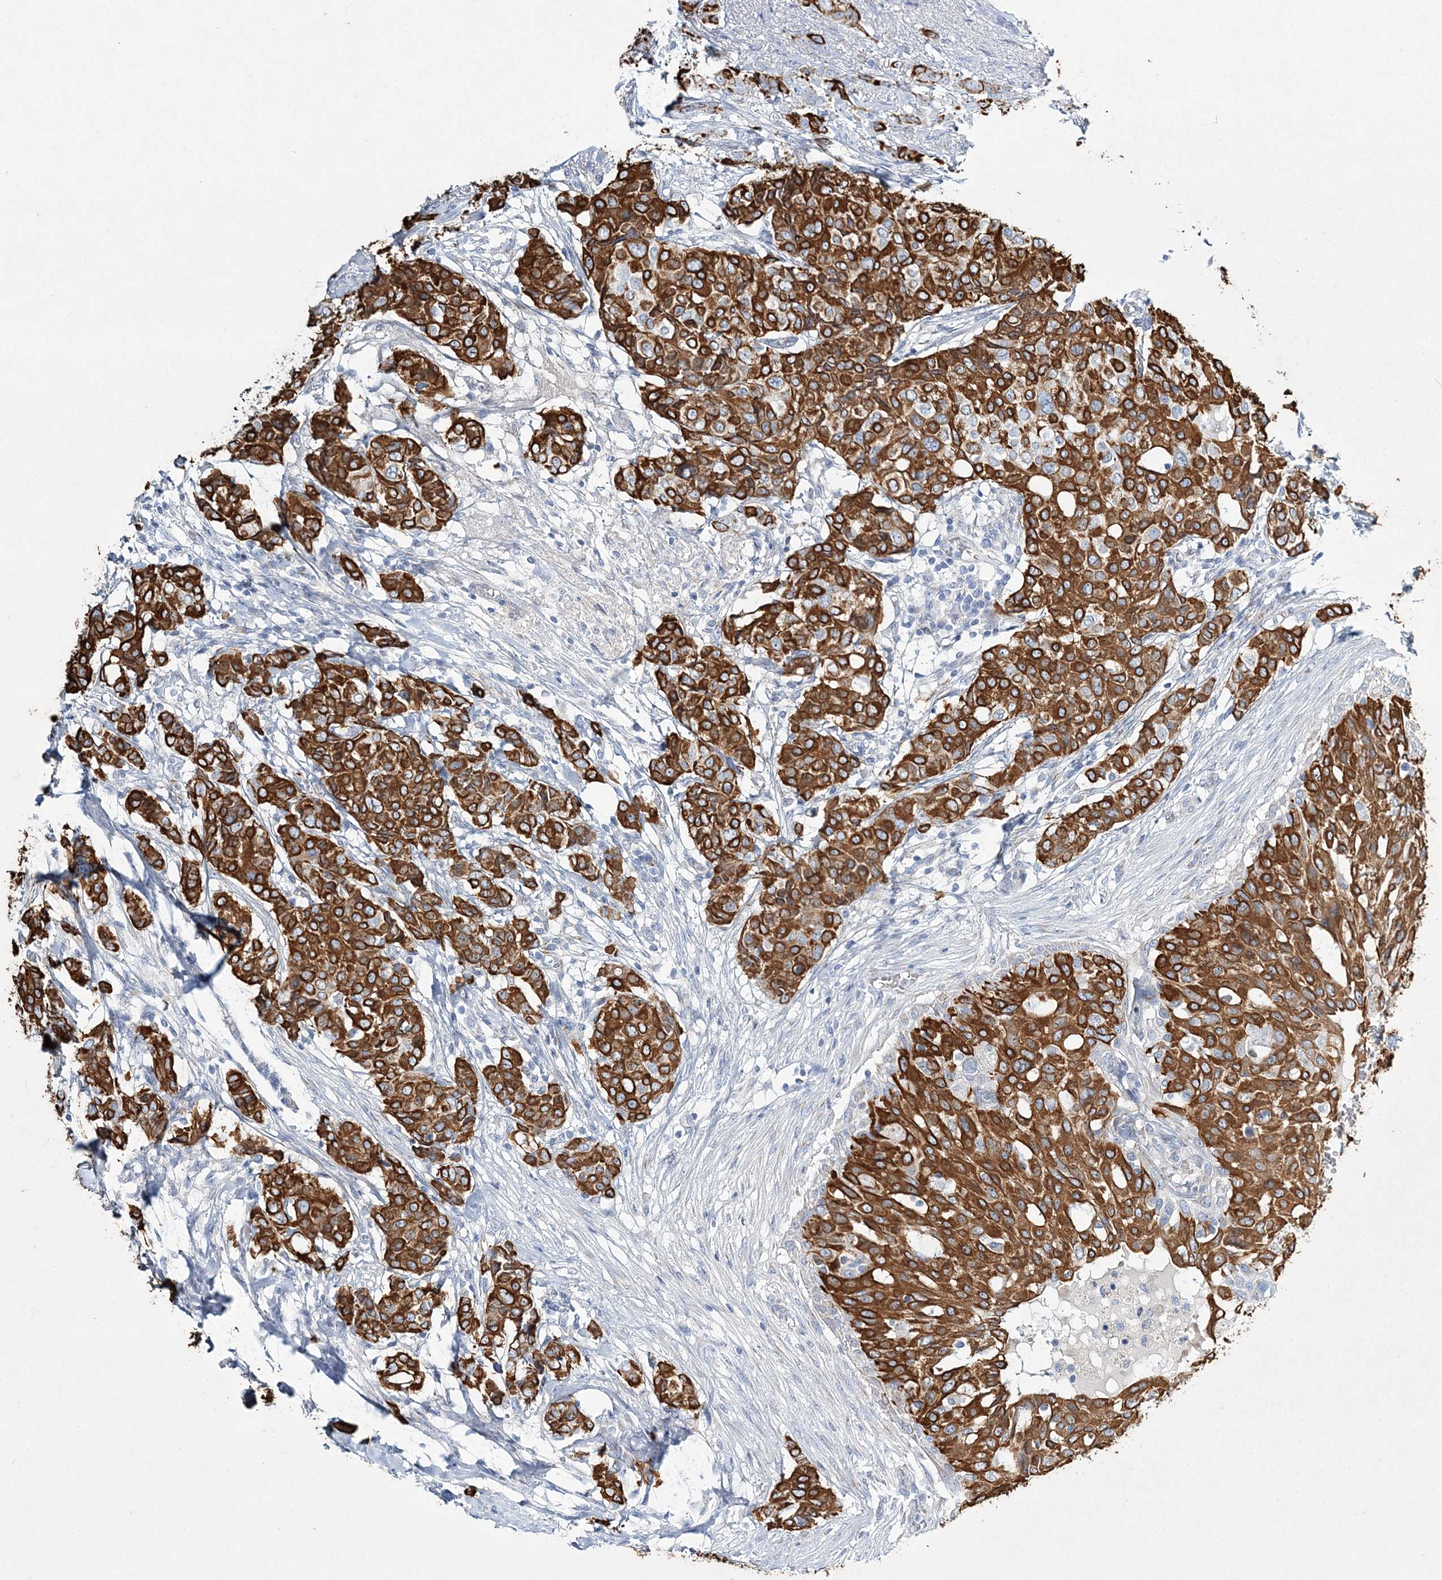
{"staining": {"intensity": "strong", "quantity": ">75%", "location": "cytoplasmic/membranous"}, "tissue": "breast cancer", "cell_type": "Tumor cells", "image_type": "cancer", "snomed": [{"axis": "morphology", "description": "Lobular carcinoma"}, {"axis": "topography", "description": "Breast"}], "caption": "Breast lobular carcinoma stained with a protein marker demonstrates strong staining in tumor cells.", "gene": "ADGRL1", "patient": {"sex": "female", "age": 51}}